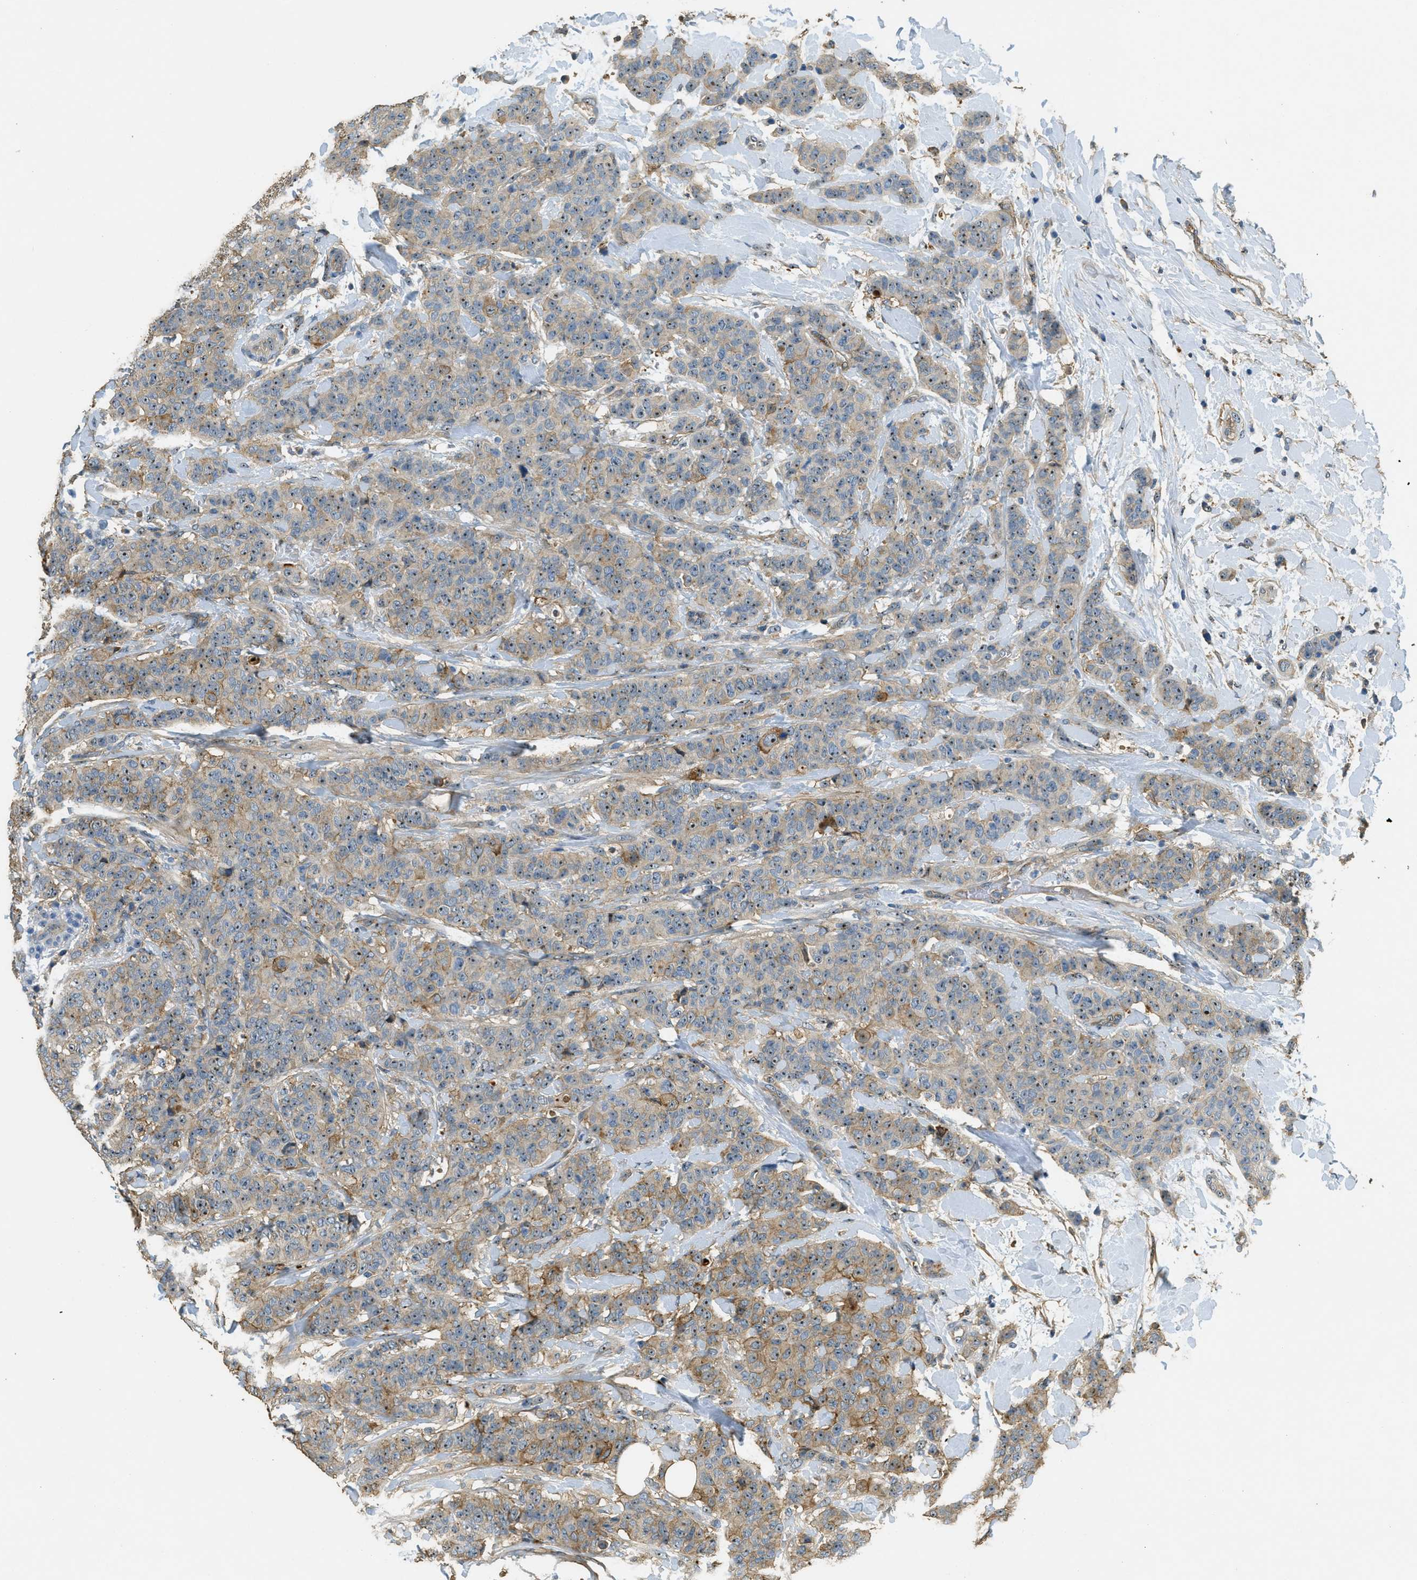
{"staining": {"intensity": "moderate", "quantity": ">75%", "location": "cytoplasmic/membranous,nuclear"}, "tissue": "breast cancer", "cell_type": "Tumor cells", "image_type": "cancer", "snomed": [{"axis": "morphology", "description": "Normal tissue, NOS"}, {"axis": "morphology", "description": "Duct carcinoma"}, {"axis": "topography", "description": "Breast"}], "caption": "High-magnification brightfield microscopy of breast cancer stained with DAB (3,3'-diaminobenzidine) (brown) and counterstained with hematoxylin (blue). tumor cells exhibit moderate cytoplasmic/membranous and nuclear expression is appreciated in about>75% of cells.", "gene": "OSMR", "patient": {"sex": "female", "age": 40}}